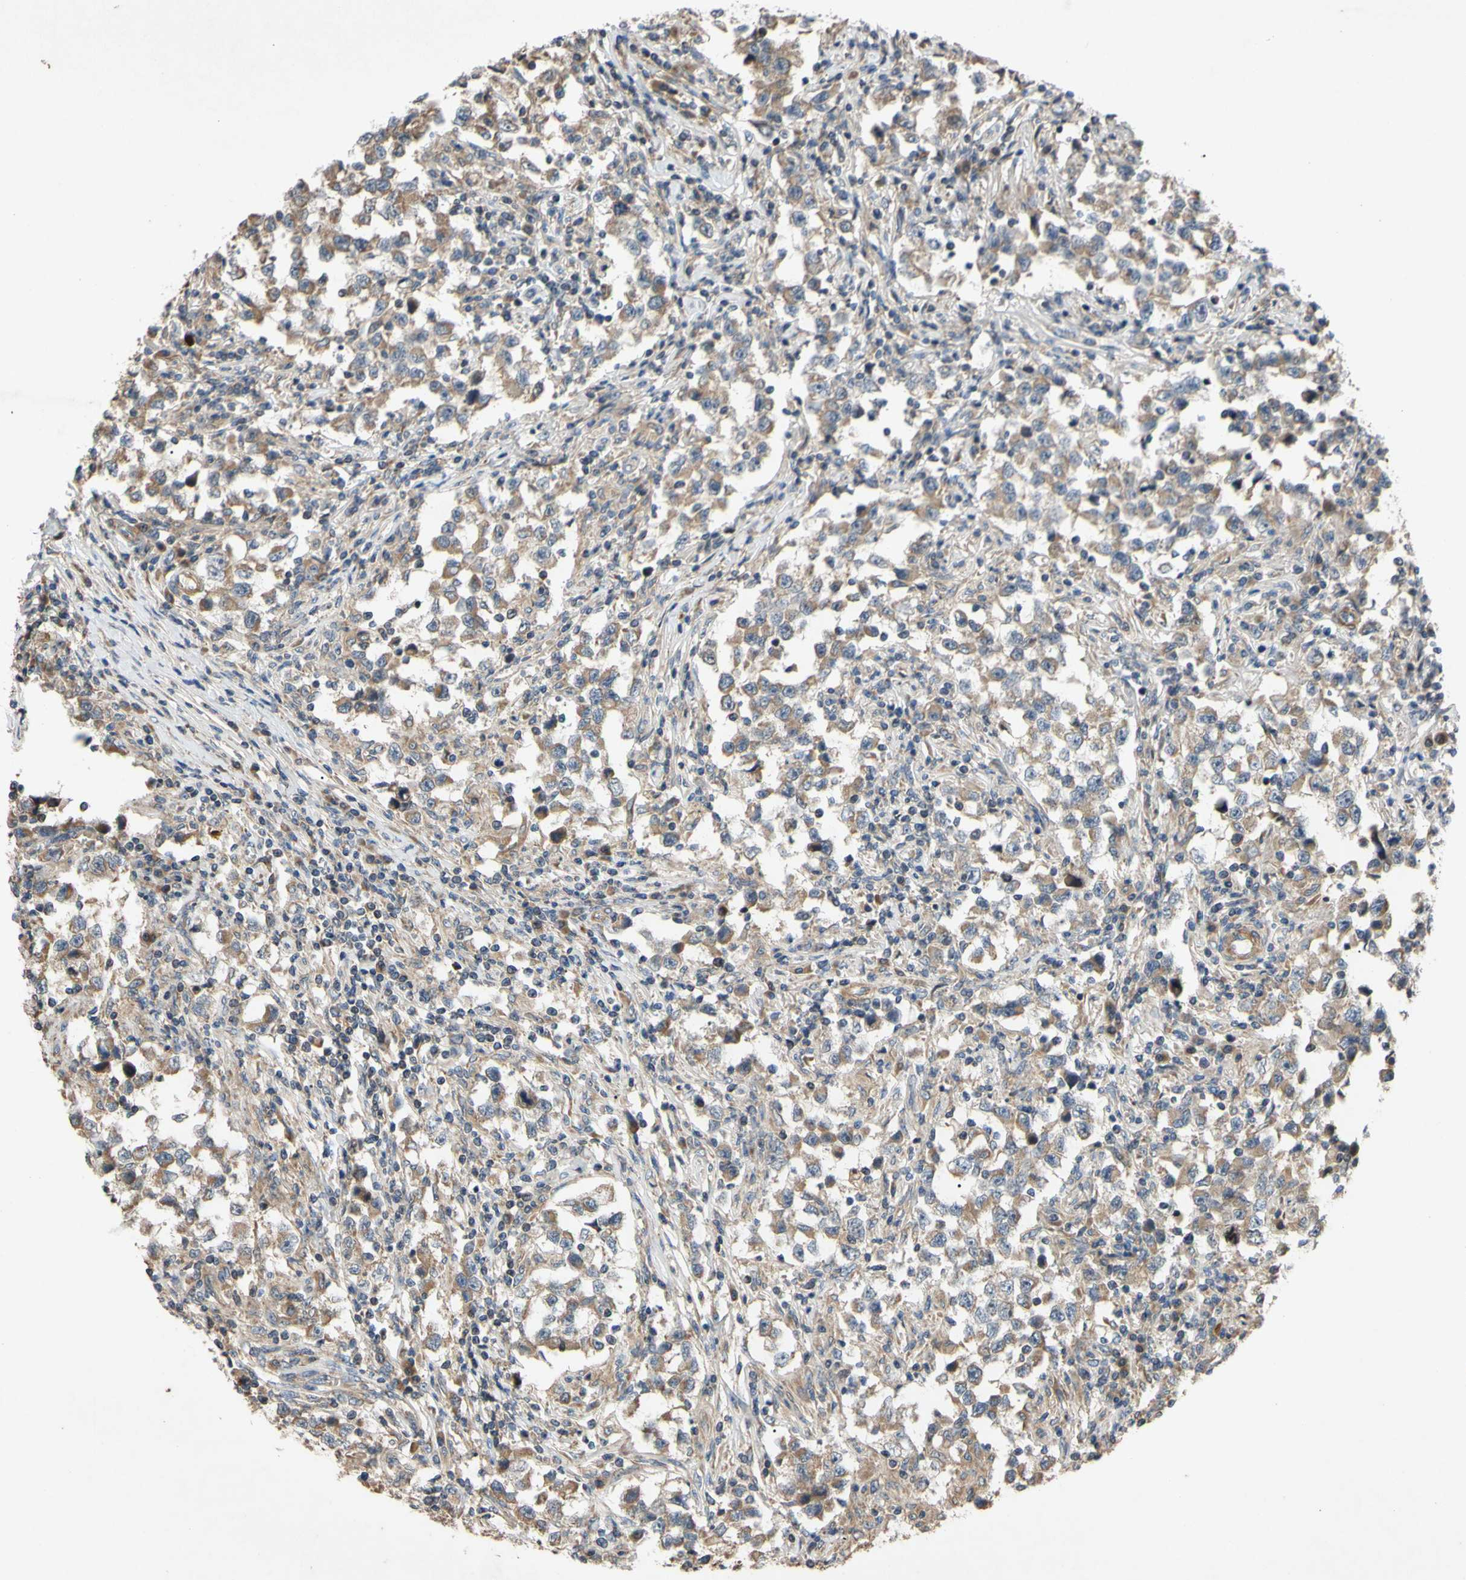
{"staining": {"intensity": "moderate", "quantity": ">75%", "location": "cytoplasmic/membranous"}, "tissue": "testis cancer", "cell_type": "Tumor cells", "image_type": "cancer", "snomed": [{"axis": "morphology", "description": "Carcinoma, Embryonal, NOS"}, {"axis": "topography", "description": "Testis"}], "caption": "Human testis embryonal carcinoma stained with a protein marker demonstrates moderate staining in tumor cells.", "gene": "PARD6A", "patient": {"sex": "male", "age": 21}}